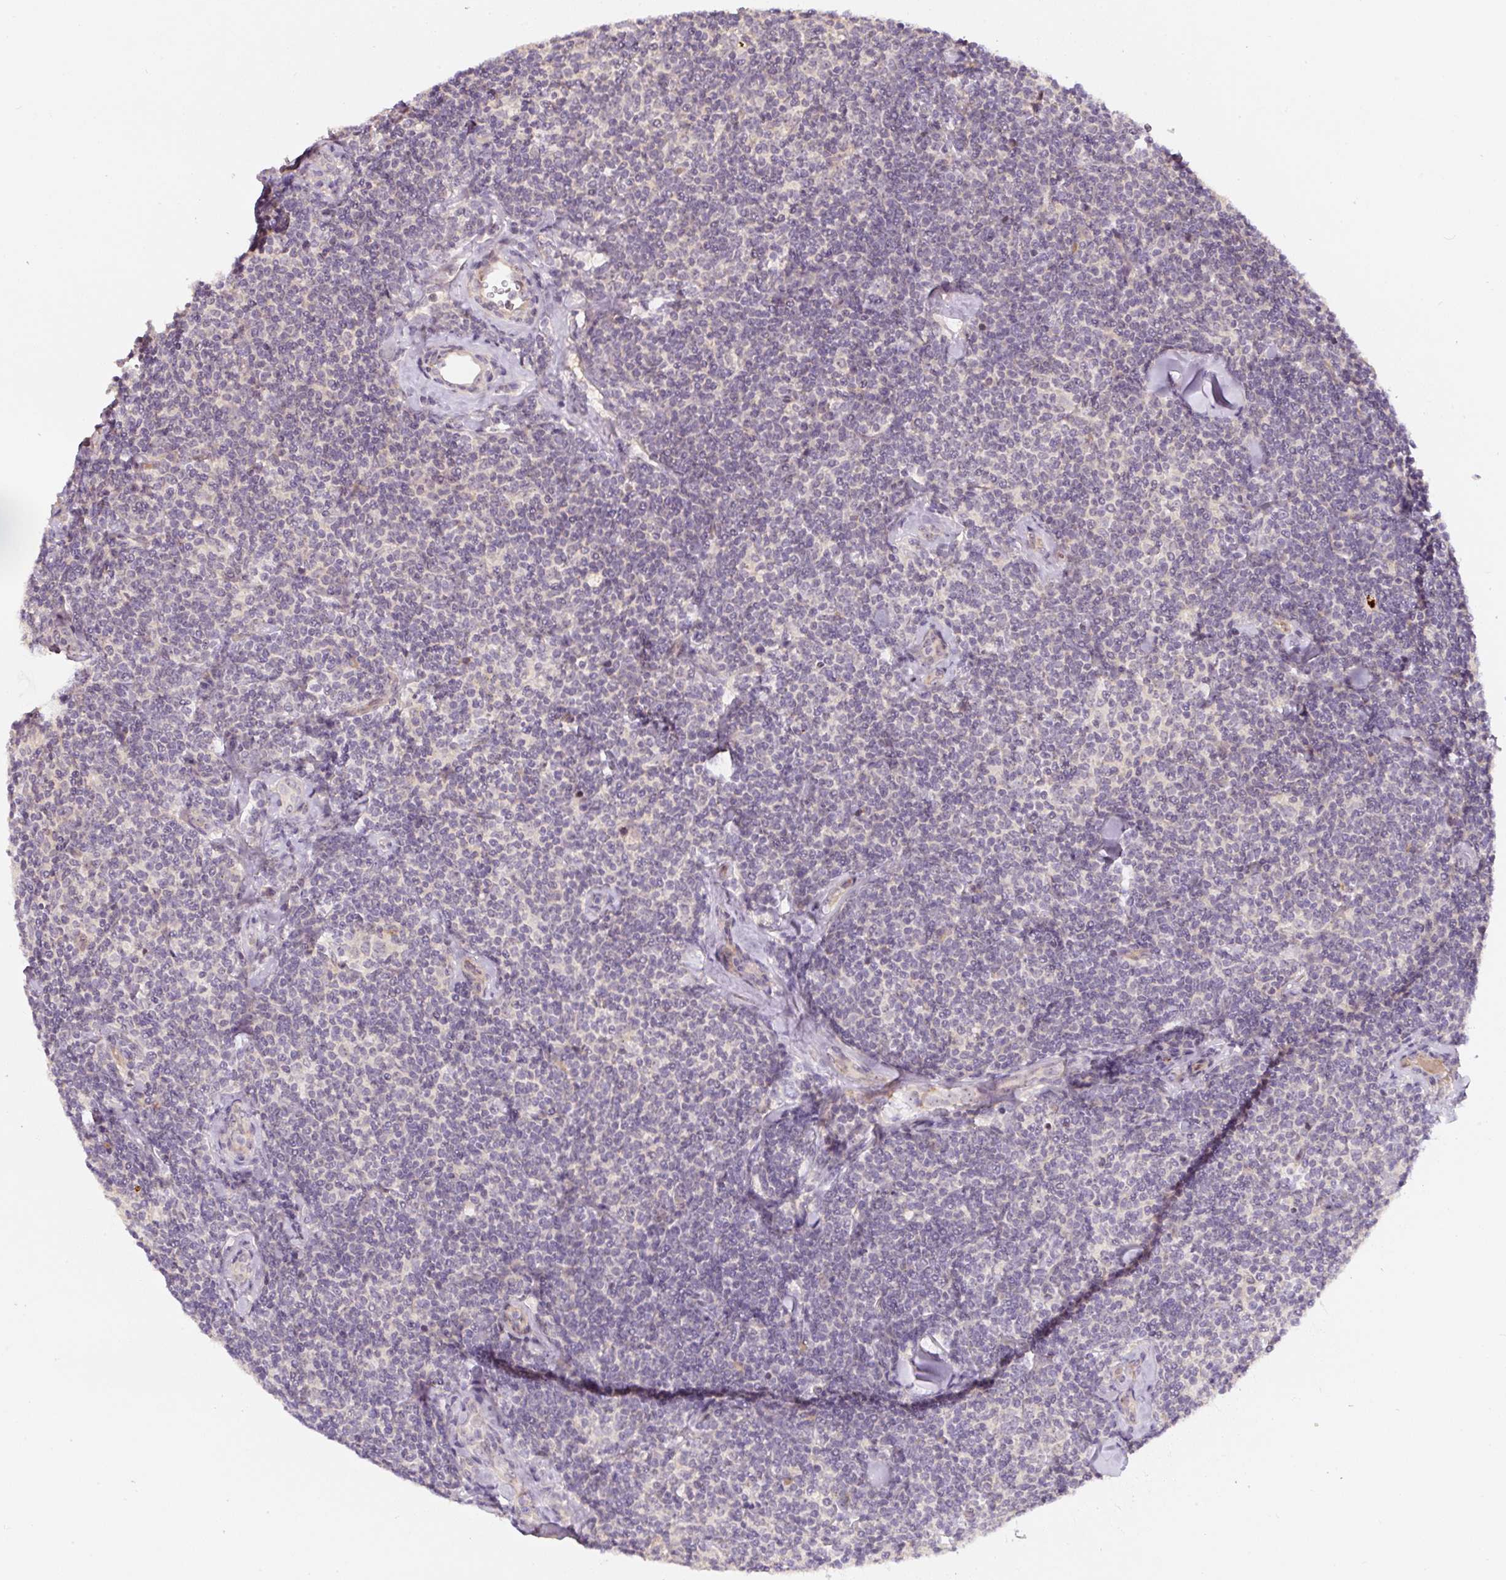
{"staining": {"intensity": "negative", "quantity": "none", "location": "none"}, "tissue": "lymphoma", "cell_type": "Tumor cells", "image_type": "cancer", "snomed": [{"axis": "morphology", "description": "Malignant lymphoma, non-Hodgkin's type, Low grade"}, {"axis": "topography", "description": "Lymph node"}], "caption": "The IHC micrograph has no significant positivity in tumor cells of lymphoma tissue. The staining was performed using DAB to visualize the protein expression in brown, while the nuclei were stained in blue with hematoxylin (Magnification: 20x).", "gene": "PWWP3B", "patient": {"sex": "female", "age": 56}}